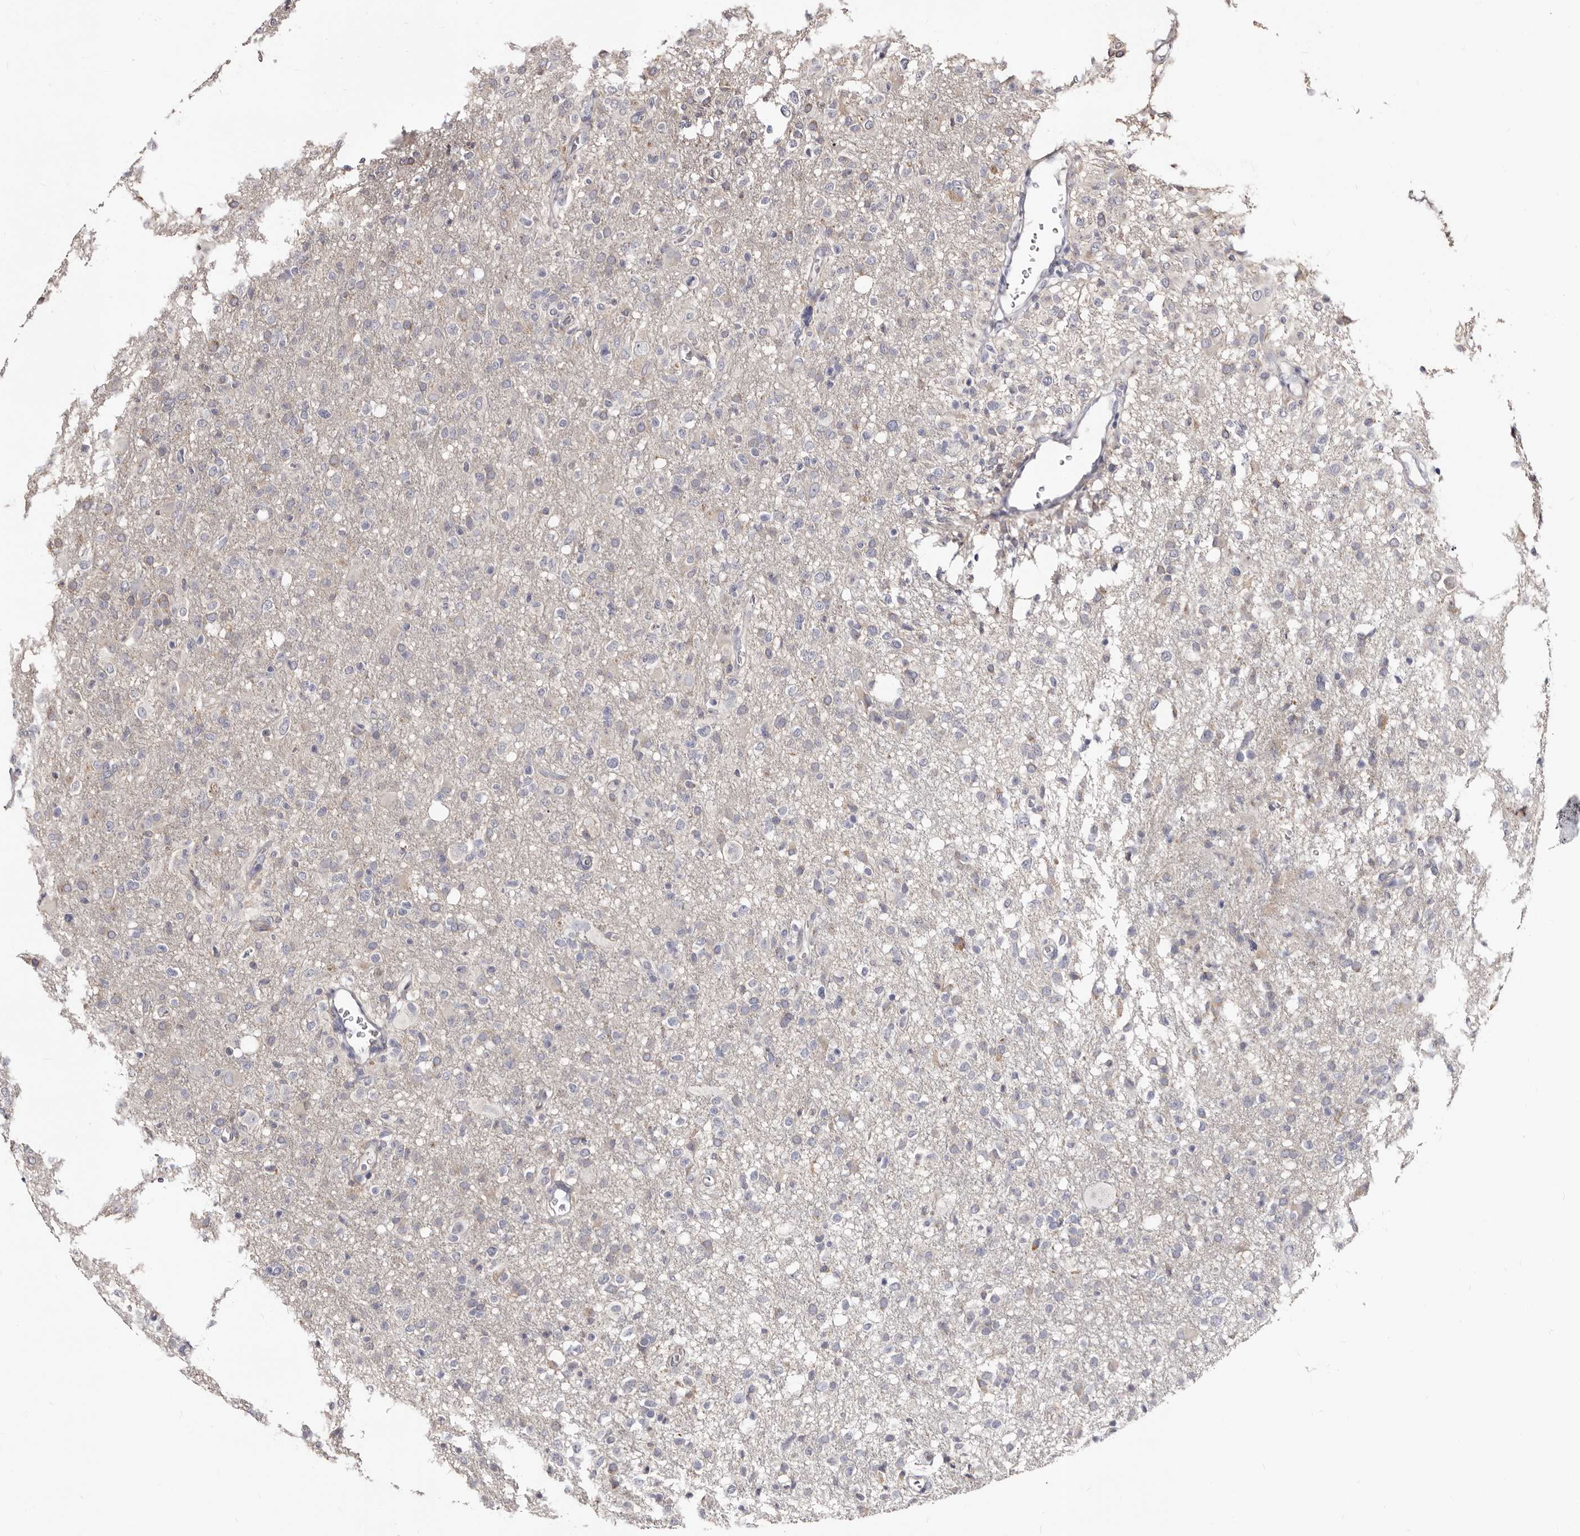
{"staining": {"intensity": "negative", "quantity": "none", "location": "none"}, "tissue": "glioma", "cell_type": "Tumor cells", "image_type": "cancer", "snomed": [{"axis": "morphology", "description": "Glioma, malignant, High grade"}, {"axis": "topography", "description": "Brain"}], "caption": "This histopathology image is of high-grade glioma (malignant) stained with IHC to label a protein in brown with the nuclei are counter-stained blue. There is no expression in tumor cells.", "gene": "PTAFR", "patient": {"sex": "female", "age": 57}}